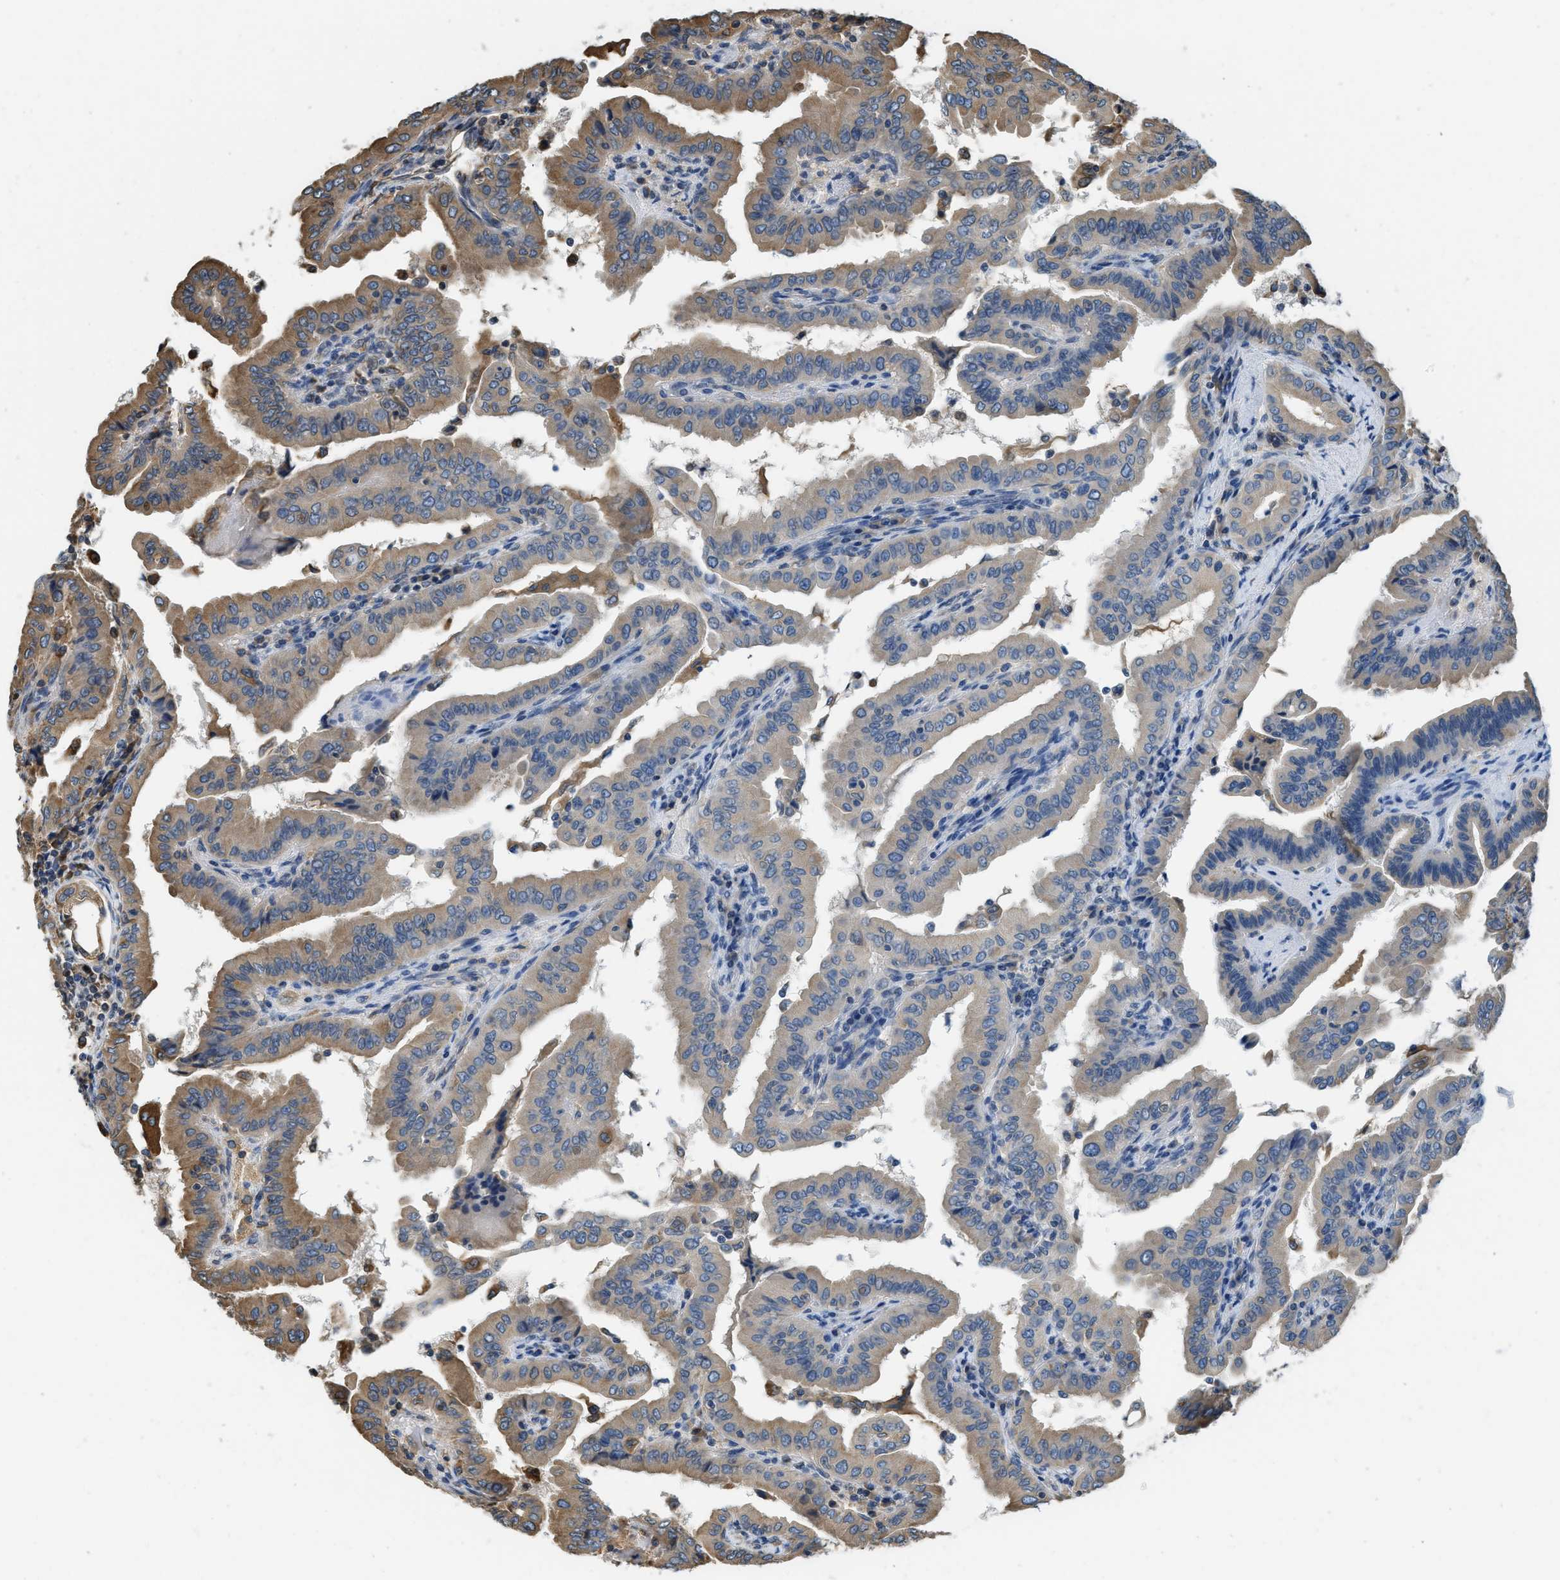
{"staining": {"intensity": "moderate", "quantity": "25%-75%", "location": "cytoplasmic/membranous"}, "tissue": "thyroid cancer", "cell_type": "Tumor cells", "image_type": "cancer", "snomed": [{"axis": "morphology", "description": "Papillary adenocarcinoma, NOS"}, {"axis": "topography", "description": "Thyroid gland"}], "caption": "Protein positivity by immunohistochemistry displays moderate cytoplasmic/membranous expression in approximately 25%-75% of tumor cells in thyroid papillary adenocarcinoma.", "gene": "BCAP31", "patient": {"sex": "male", "age": 33}}